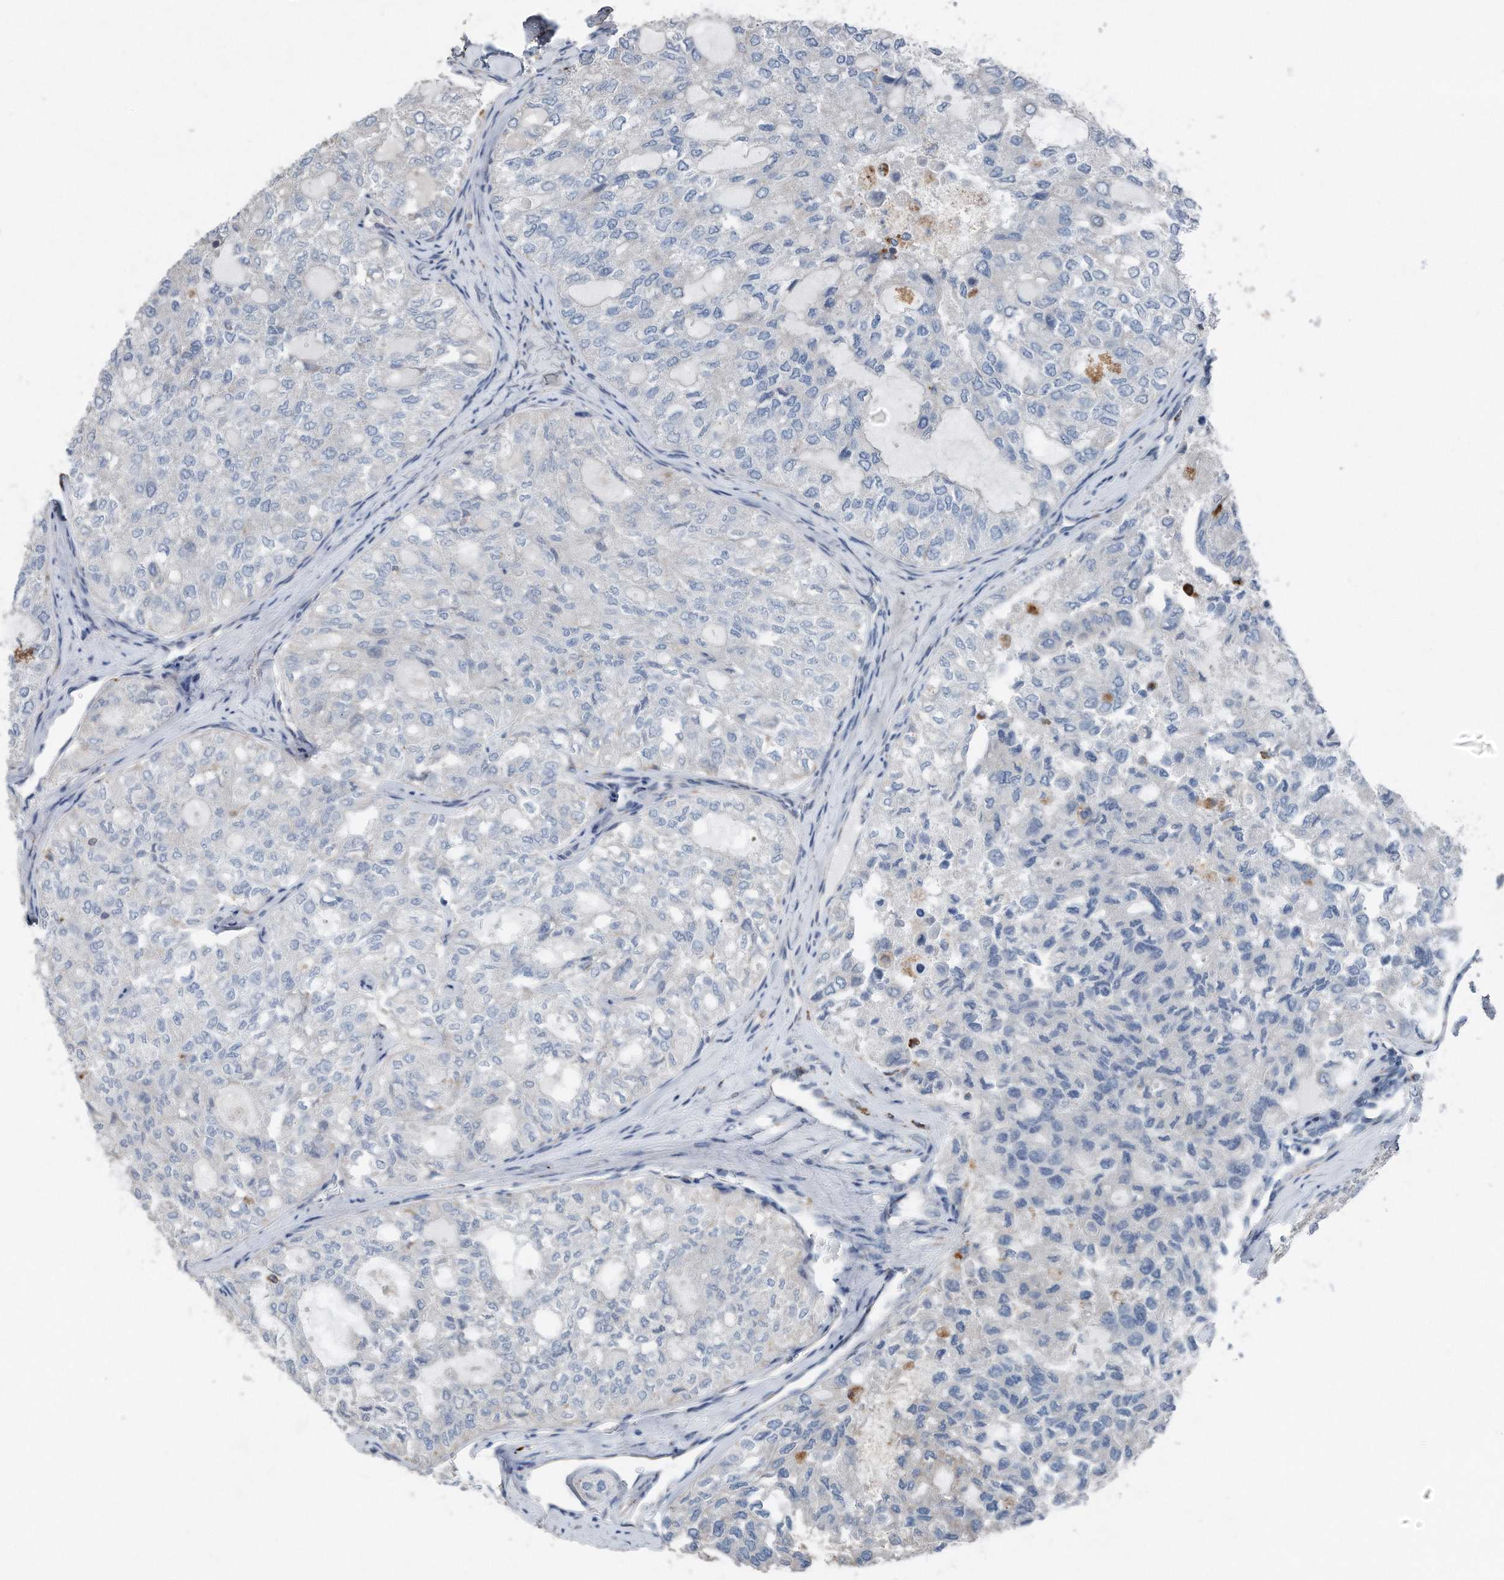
{"staining": {"intensity": "negative", "quantity": "none", "location": "none"}, "tissue": "thyroid cancer", "cell_type": "Tumor cells", "image_type": "cancer", "snomed": [{"axis": "morphology", "description": "Follicular adenoma carcinoma, NOS"}, {"axis": "topography", "description": "Thyroid gland"}], "caption": "An immunohistochemistry (IHC) micrograph of thyroid cancer (follicular adenoma carcinoma) is shown. There is no staining in tumor cells of thyroid cancer (follicular adenoma carcinoma).", "gene": "ZNF772", "patient": {"sex": "male", "age": 75}}